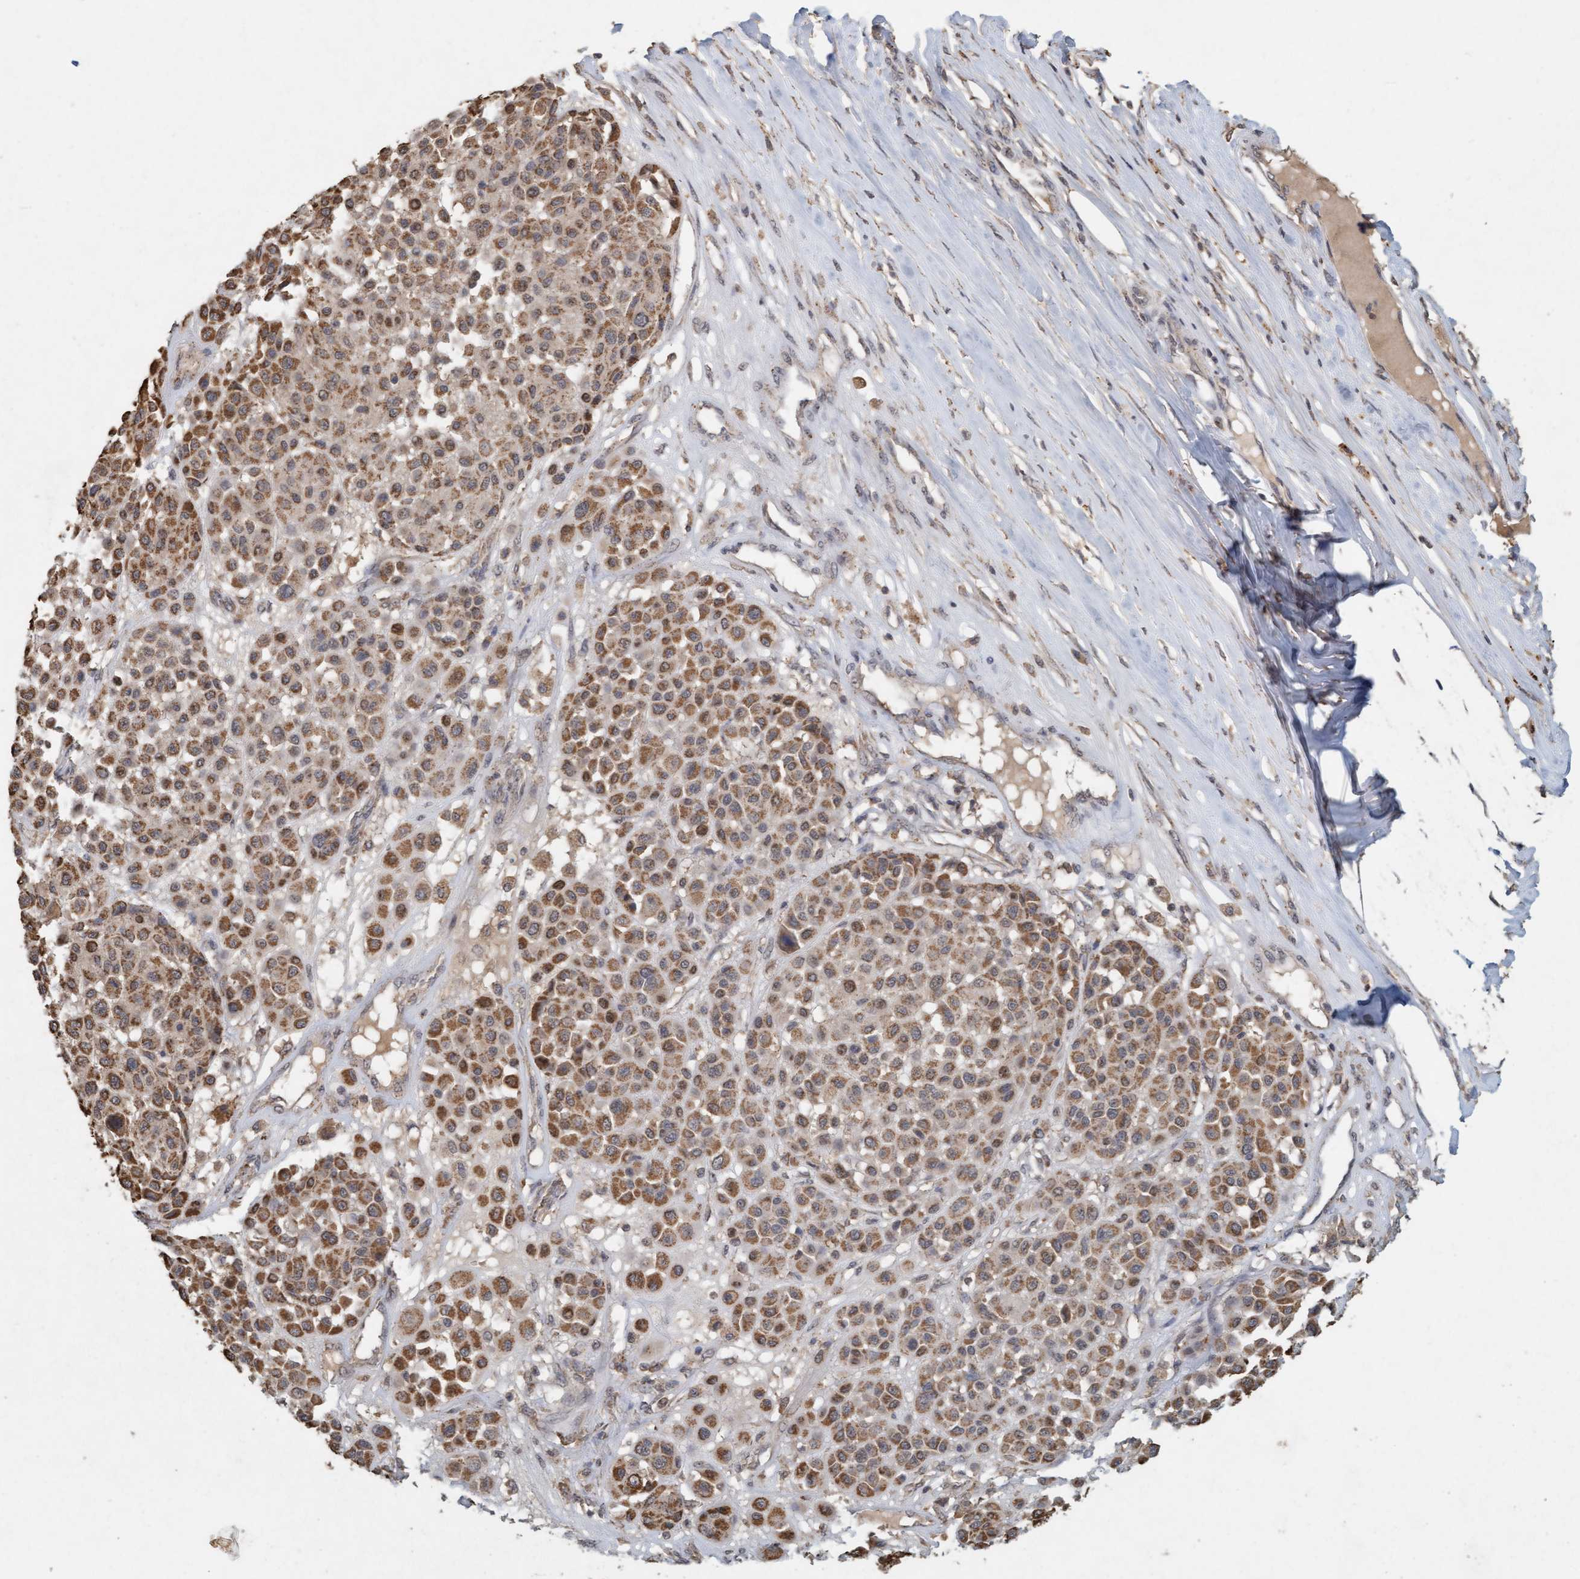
{"staining": {"intensity": "moderate", "quantity": ">75%", "location": "cytoplasmic/membranous"}, "tissue": "melanoma", "cell_type": "Tumor cells", "image_type": "cancer", "snomed": [{"axis": "morphology", "description": "Malignant melanoma, Metastatic site"}, {"axis": "topography", "description": "Soft tissue"}], "caption": "Immunohistochemical staining of human melanoma shows medium levels of moderate cytoplasmic/membranous protein positivity in approximately >75% of tumor cells.", "gene": "VSIG8", "patient": {"sex": "male", "age": 41}}